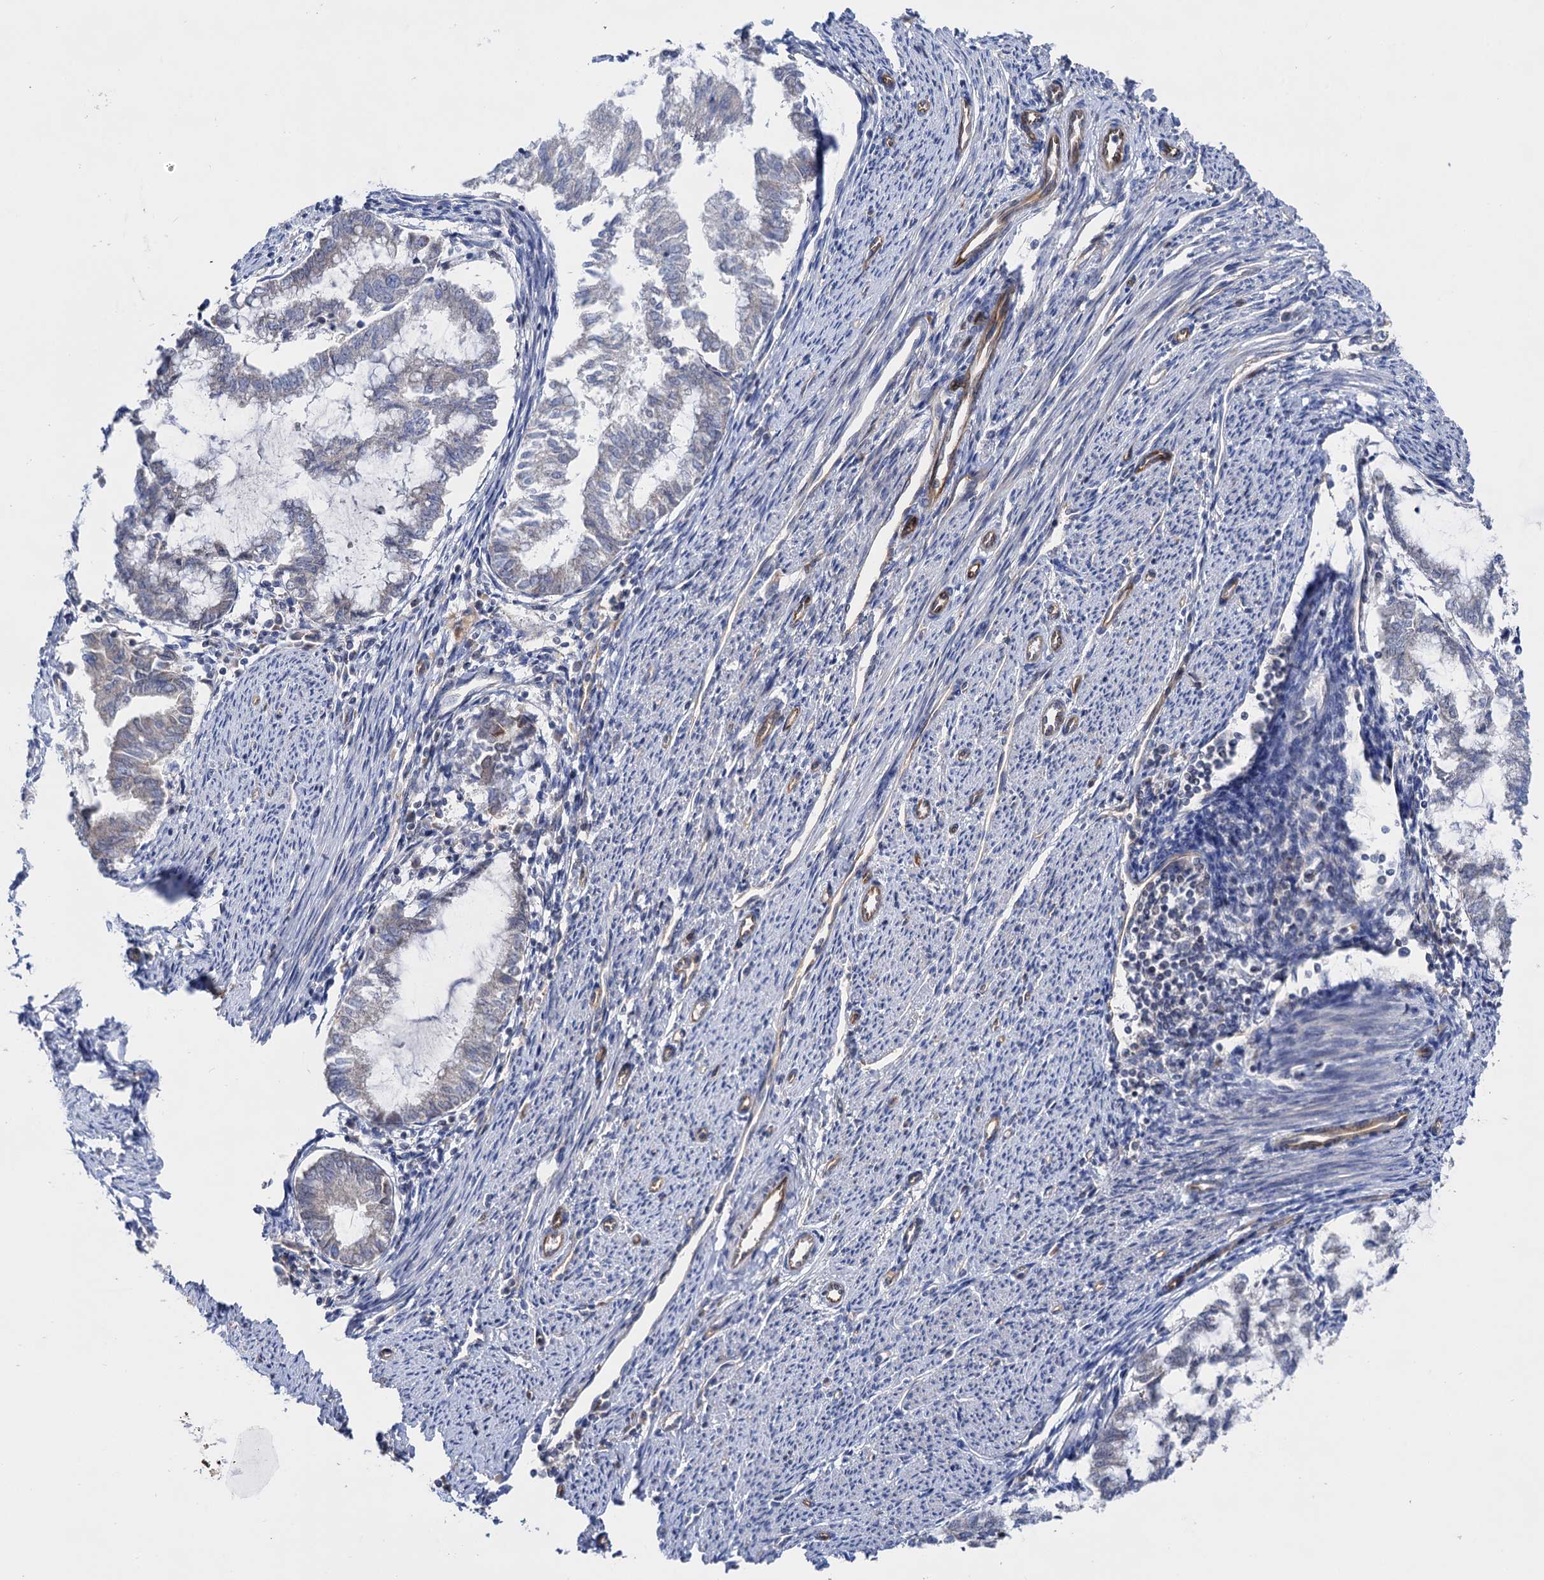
{"staining": {"intensity": "negative", "quantity": "none", "location": "none"}, "tissue": "endometrial cancer", "cell_type": "Tumor cells", "image_type": "cancer", "snomed": [{"axis": "morphology", "description": "Adenocarcinoma, NOS"}, {"axis": "topography", "description": "Endometrium"}], "caption": "Immunohistochemistry of endometrial cancer (adenocarcinoma) demonstrates no expression in tumor cells.", "gene": "ABLIM1", "patient": {"sex": "female", "age": 79}}